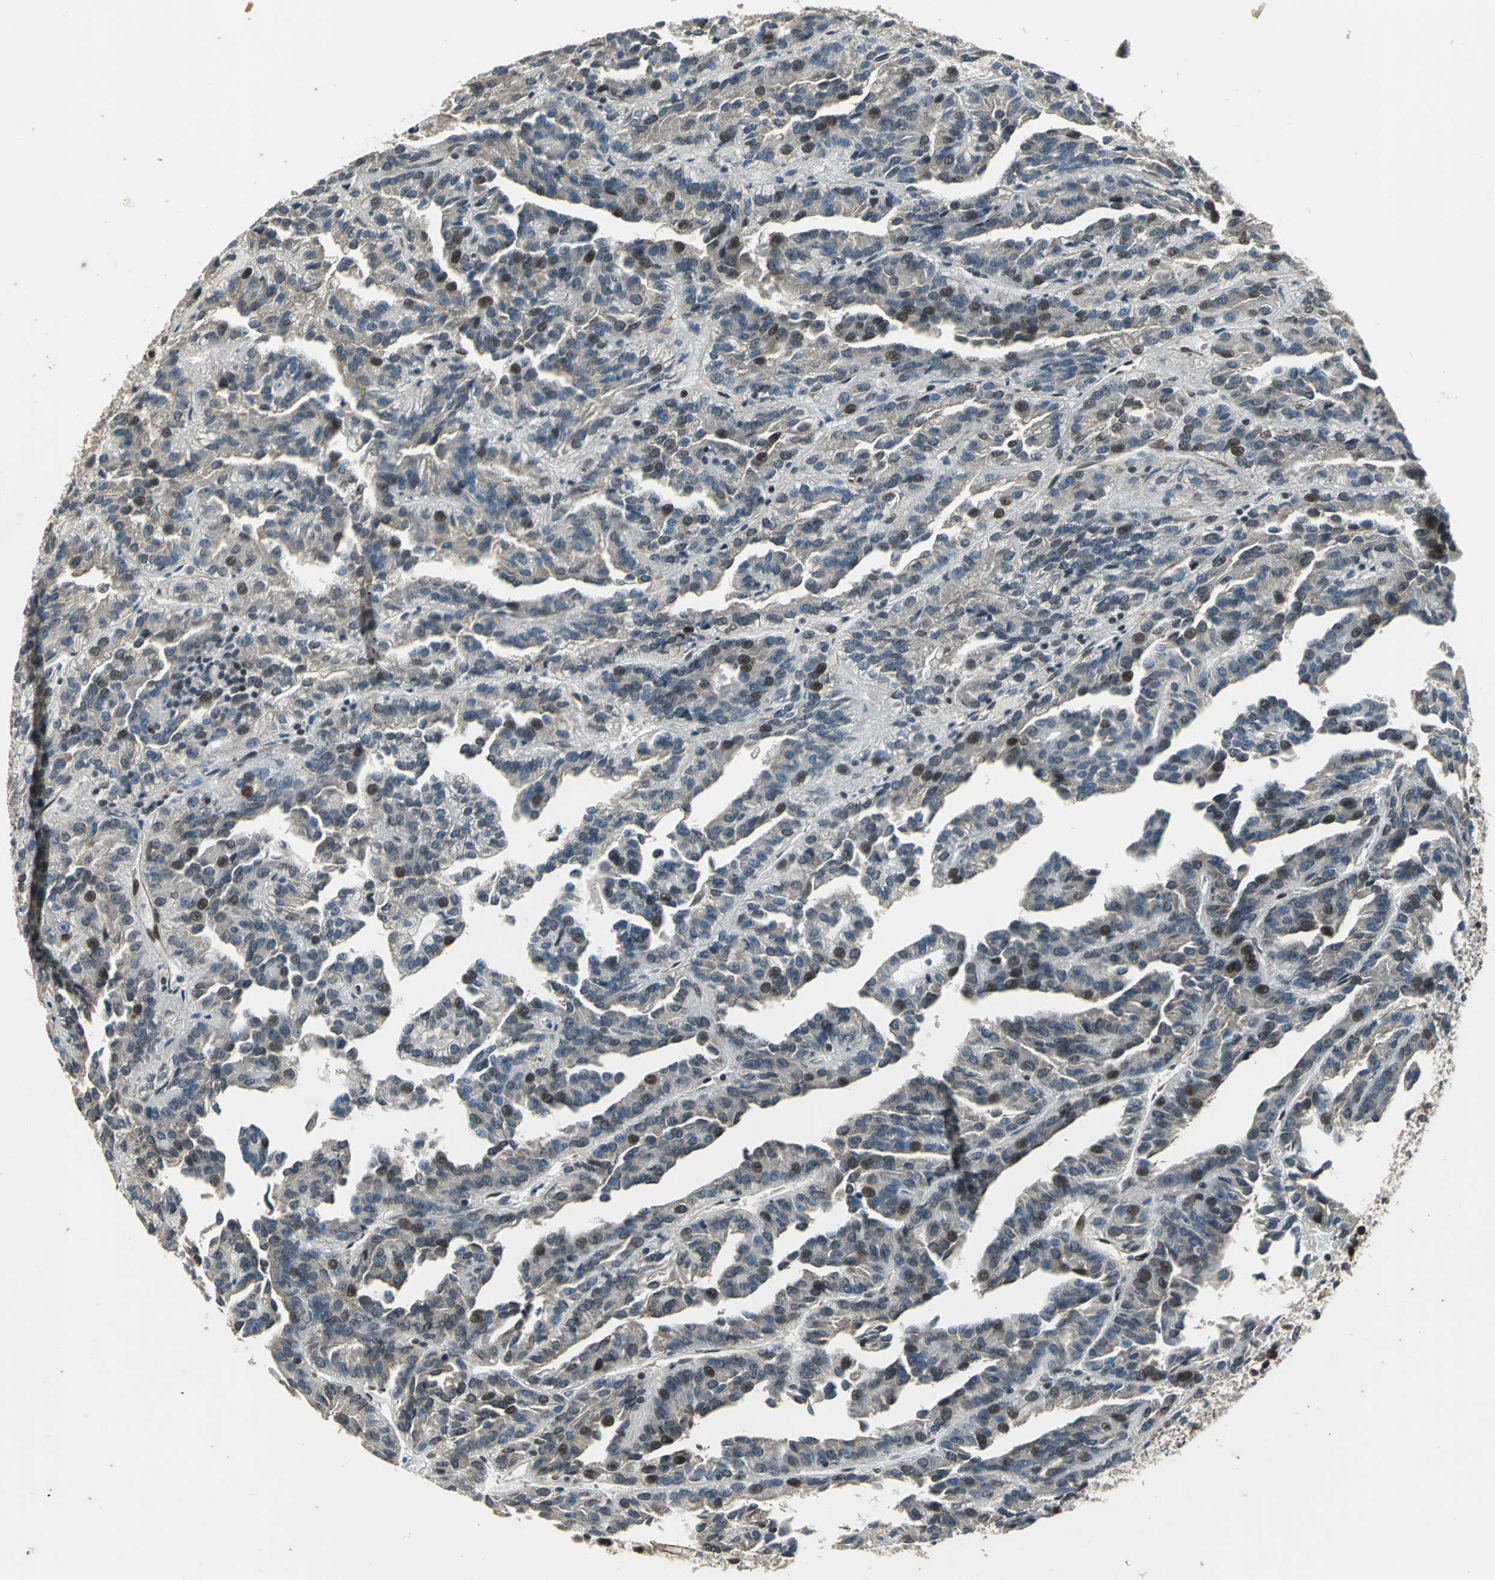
{"staining": {"intensity": "strong", "quantity": "<25%", "location": "nuclear"}, "tissue": "renal cancer", "cell_type": "Tumor cells", "image_type": "cancer", "snomed": [{"axis": "morphology", "description": "Adenocarcinoma, NOS"}, {"axis": "topography", "description": "Kidney"}], "caption": "A photomicrograph of renal adenocarcinoma stained for a protein shows strong nuclear brown staining in tumor cells.", "gene": "BRIP1", "patient": {"sex": "male", "age": 46}}